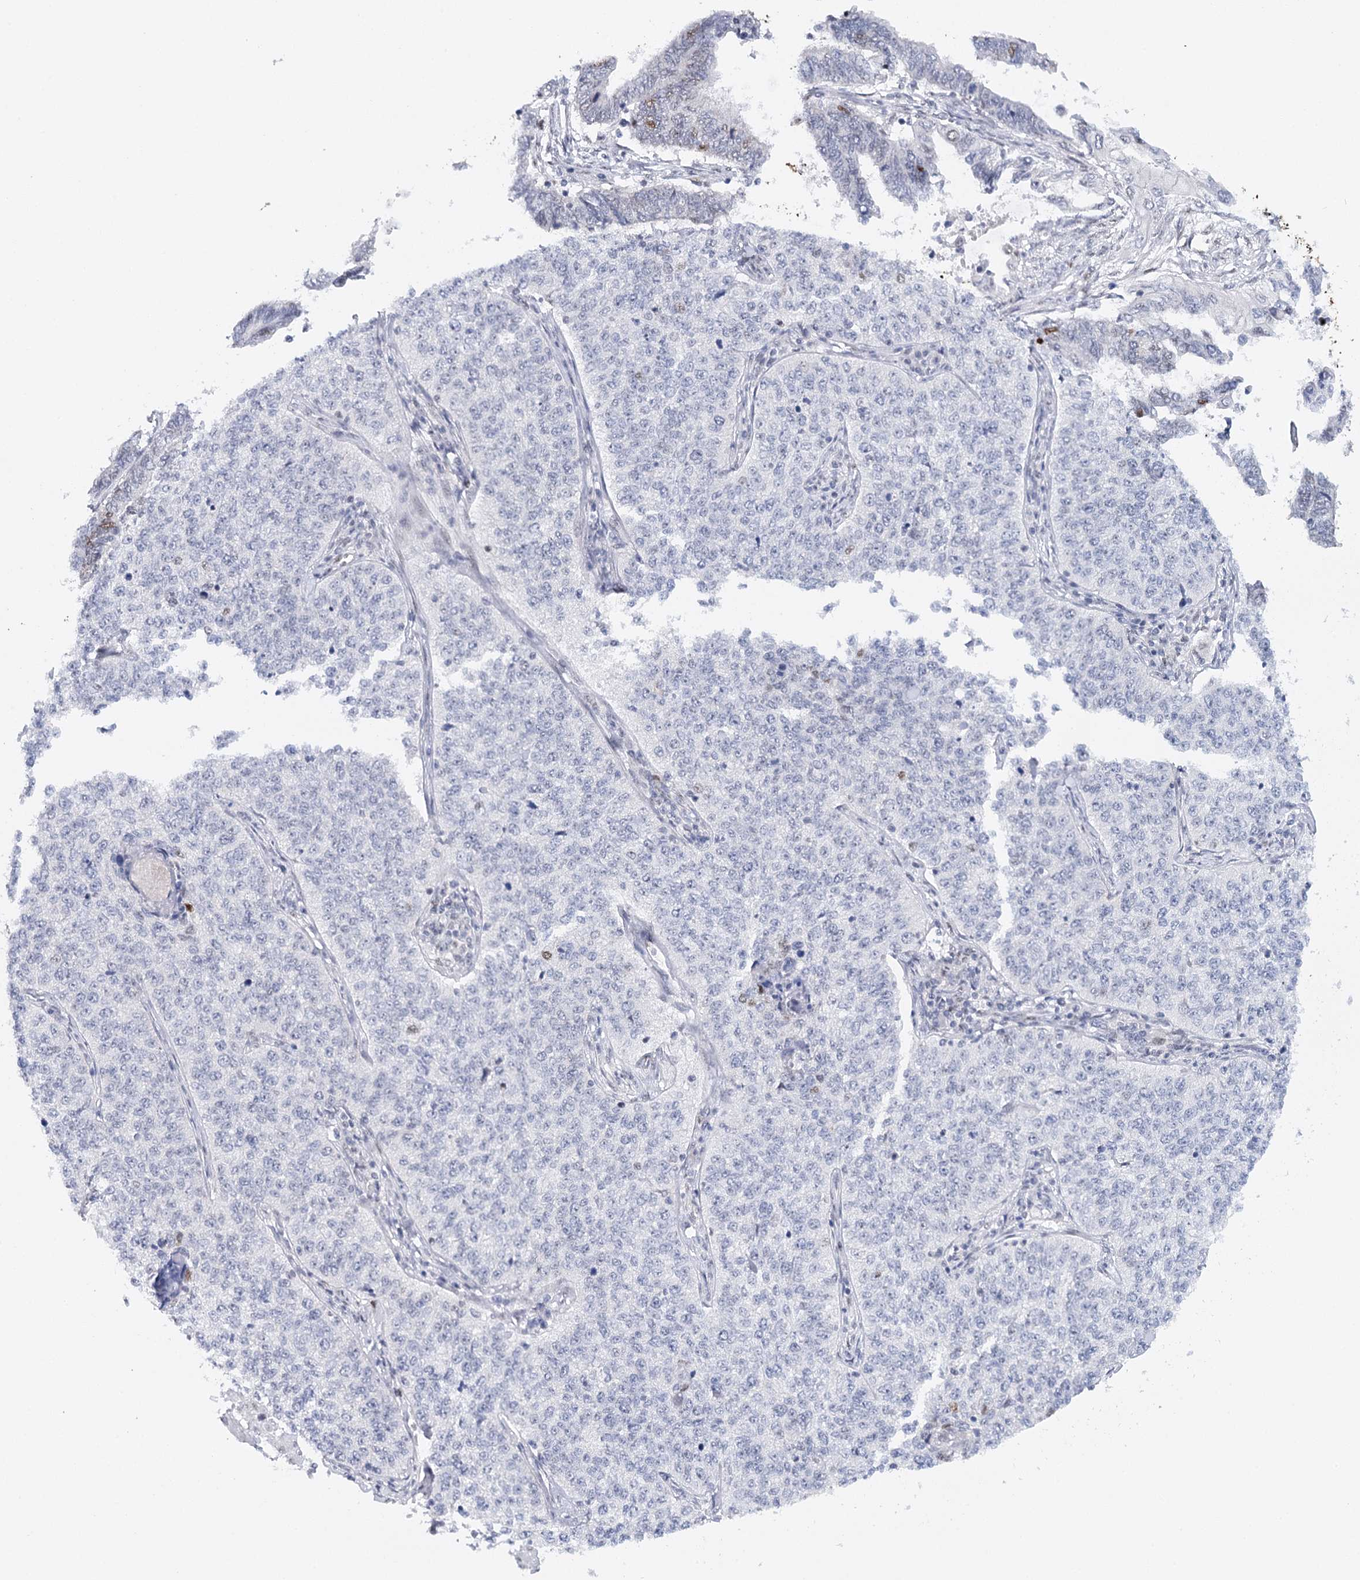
{"staining": {"intensity": "weak", "quantity": "<25%", "location": "nuclear"}, "tissue": "cervical cancer", "cell_type": "Tumor cells", "image_type": "cancer", "snomed": [{"axis": "morphology", "description": "Squamous cell carcinoma, NOS"}, {"axis": "topography", "description": "Cervix"}], "caption": "Tumor cells show no significant expression in cervical cancer (squamous cell carcinoma).", "gene": "TP53", "patient": {"sex": "female", "age": 35}}